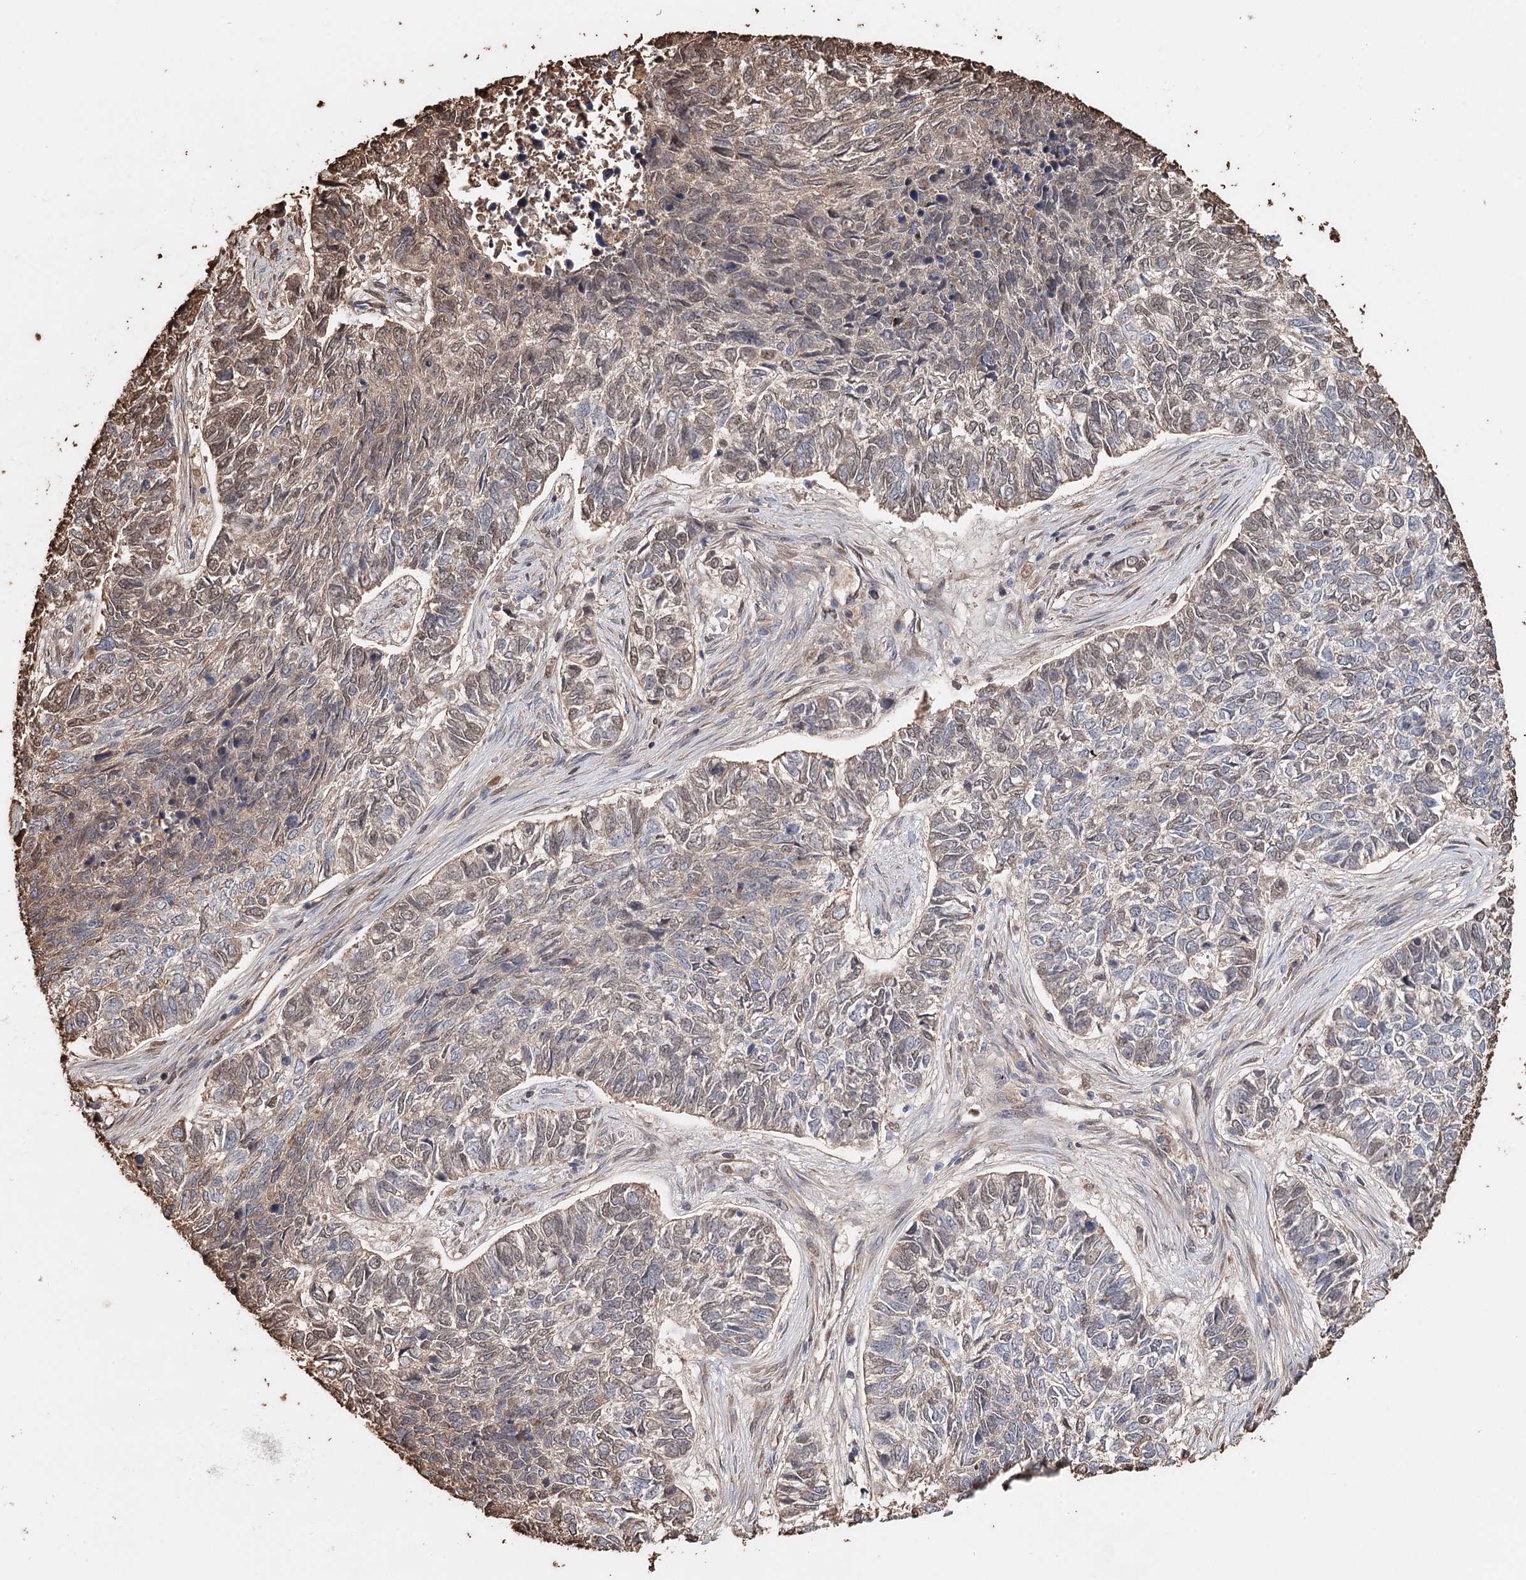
{"staining": {"intensity": "weak", "quantity": ">75%", "location": "cytoplasmic/membranous"}, "tissue": "skin cancer", "cell_type": "Tumor cells", "image_type": "cancer", "snomed": [{"axis": "morphology", "description": "Basal cell carcinoma"}, {"axis": "topography", "description": "Skin"}], "caption": "Weak cytoplasmic/membranous protein positivity is appreciated in approximately >75% of tumor cells in skin cancer (basal cell carcinoma).", "gene": "SYVN1", "patient": {"sex": "female", "age": 65}}